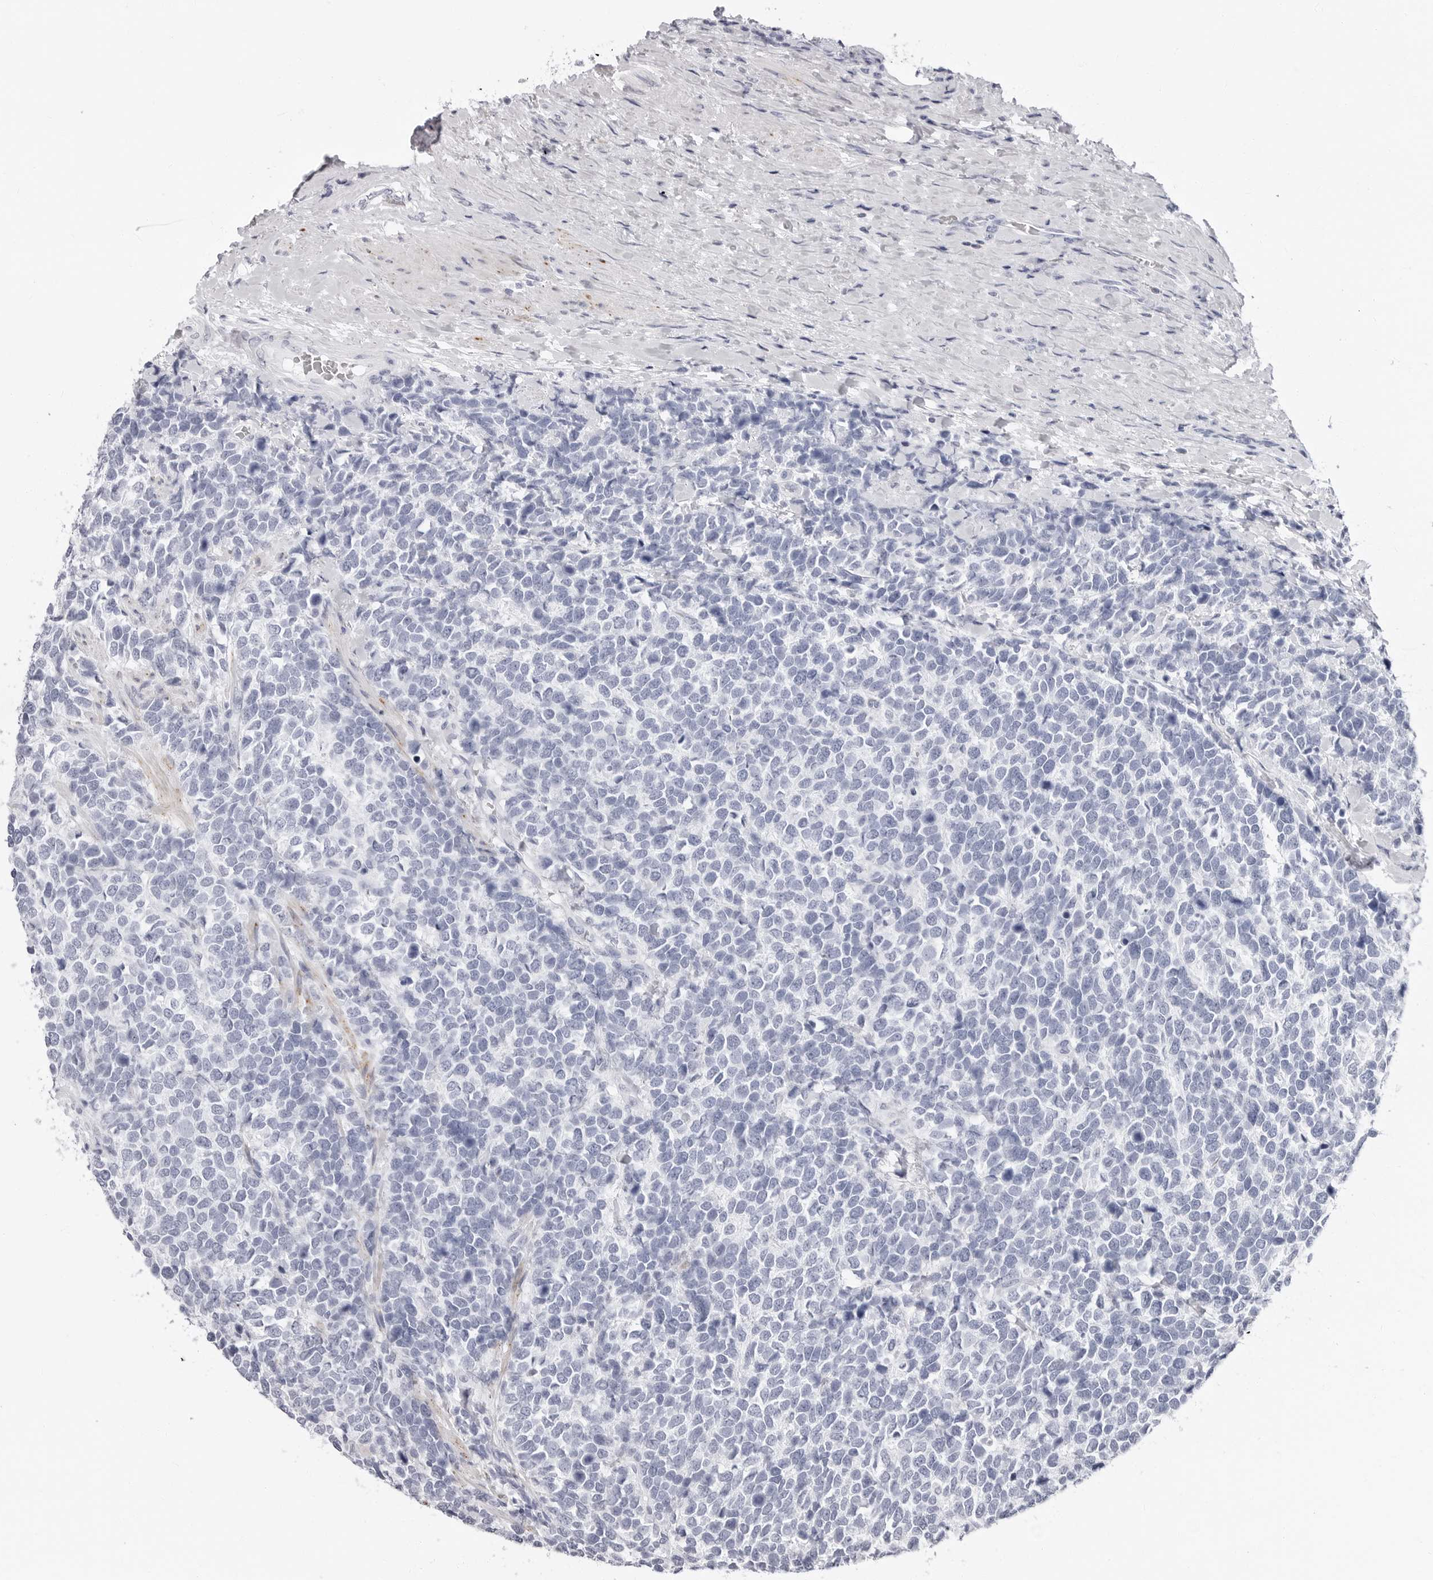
{"staining": {"intensity": "negative", "quantity": "none", "location": "none"}, "tissue": "urothelial cancer", "cell_type": "Tumor cells", "image_type": "cancer", "snomed": [{"axis": "morphology", "description": "Urothelial carcinoma, High grade"}, {"axis": "topography", "description": "Urinary bladder"}], "caption": "Photomicrograph shows no significant protein staining in tumor cells of high-grade urothelial carcinoma.", "gene": "ERICH3", "patient": {"sex": "female", "age": 82}}